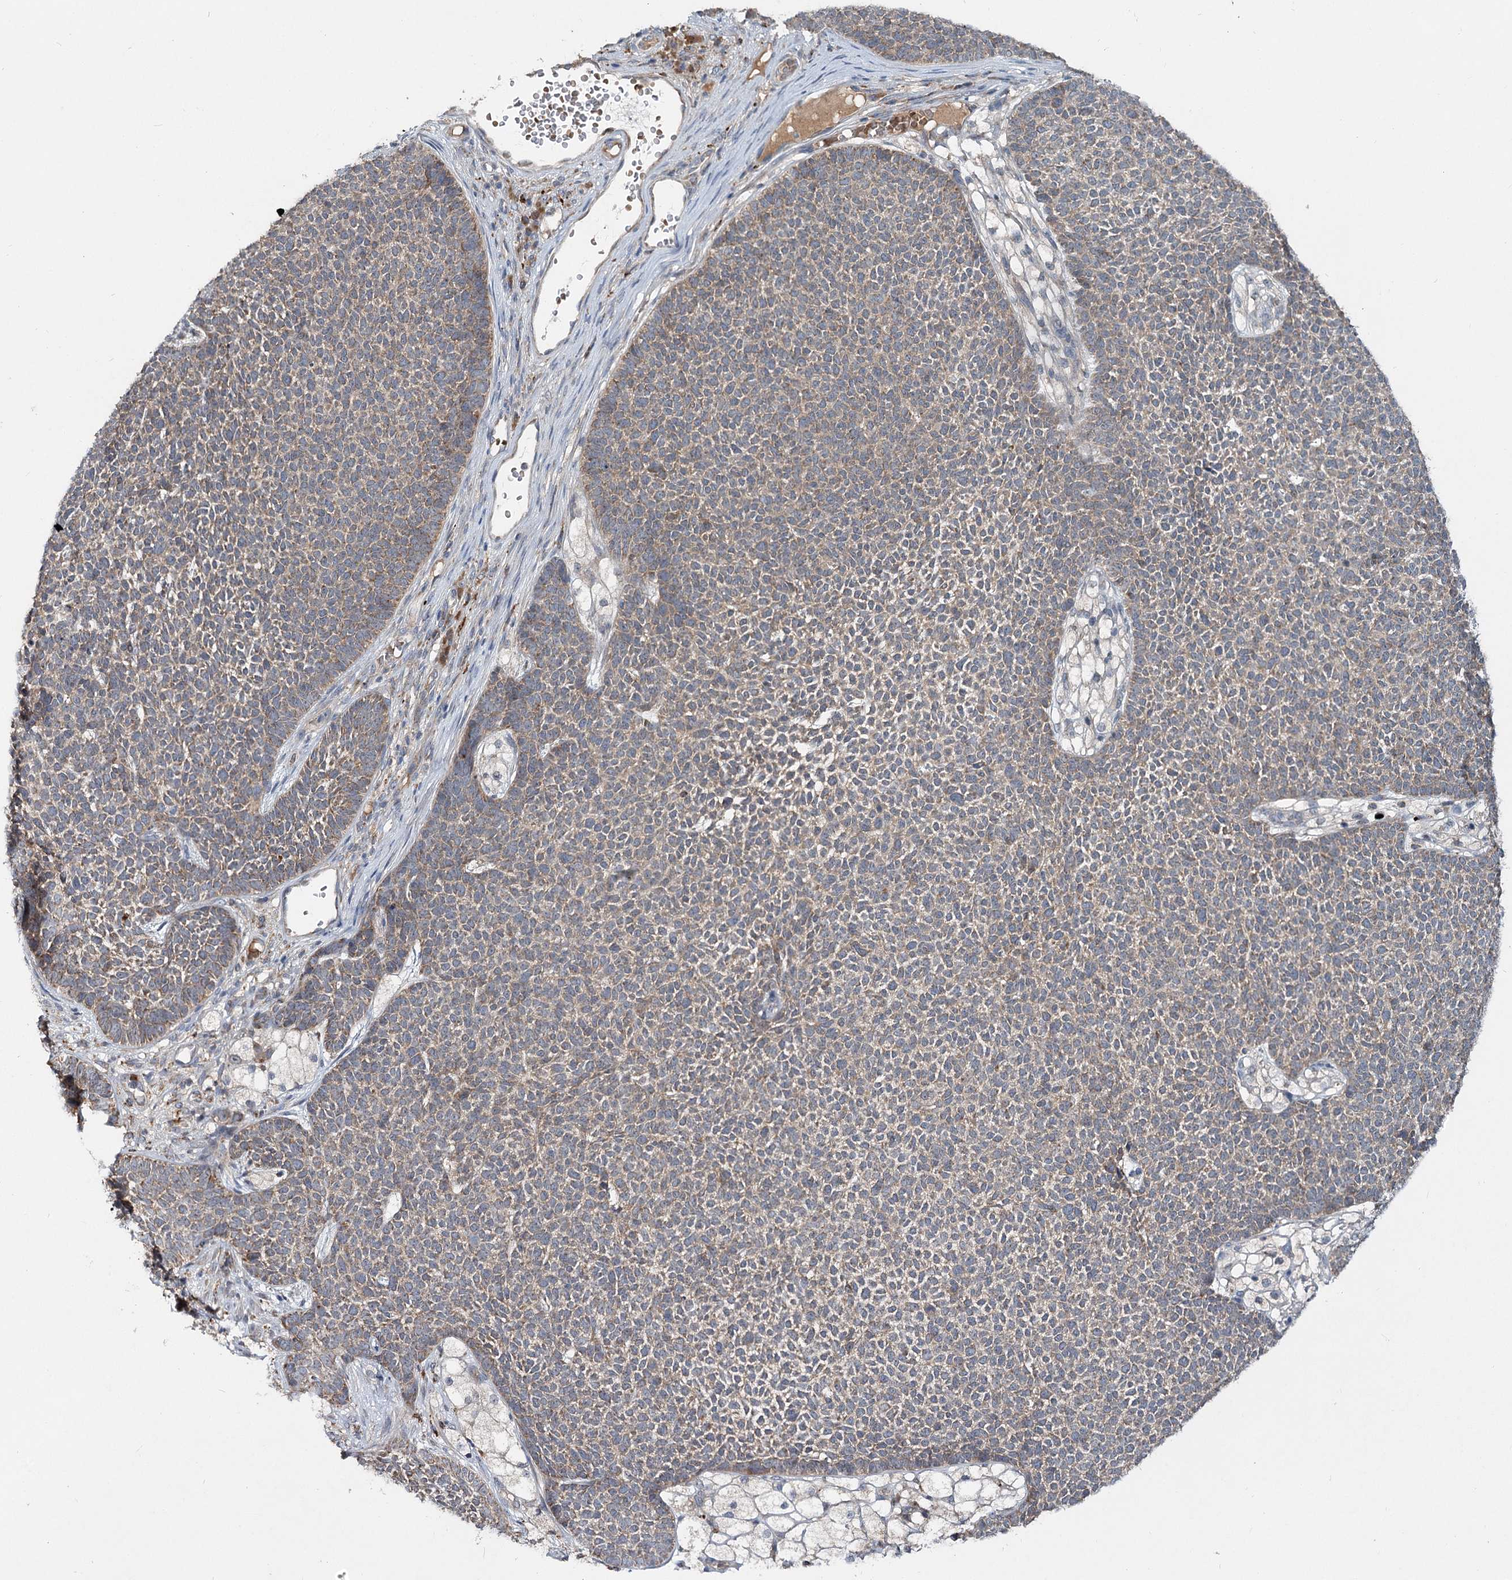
{"staining": {"intensity": "weak", "quantity": "<25%", "location": "cytoplasmic/membranous"}, "tissue": "skin cancer", "cell_type": "Tumor cells", "image_type": "cancer", "snomed": [{"axis": "morphology", "description": "Basal cell carcinoma"}, {"axis": "topography", "description": "Skin"}], "caption": "Immunohistochemical staining of human basal cell carcinoma (skin) shows no significant staining in tumor cells.", "gene": "PYROXD2", "patient": {"sex": "female", "age": 84}}